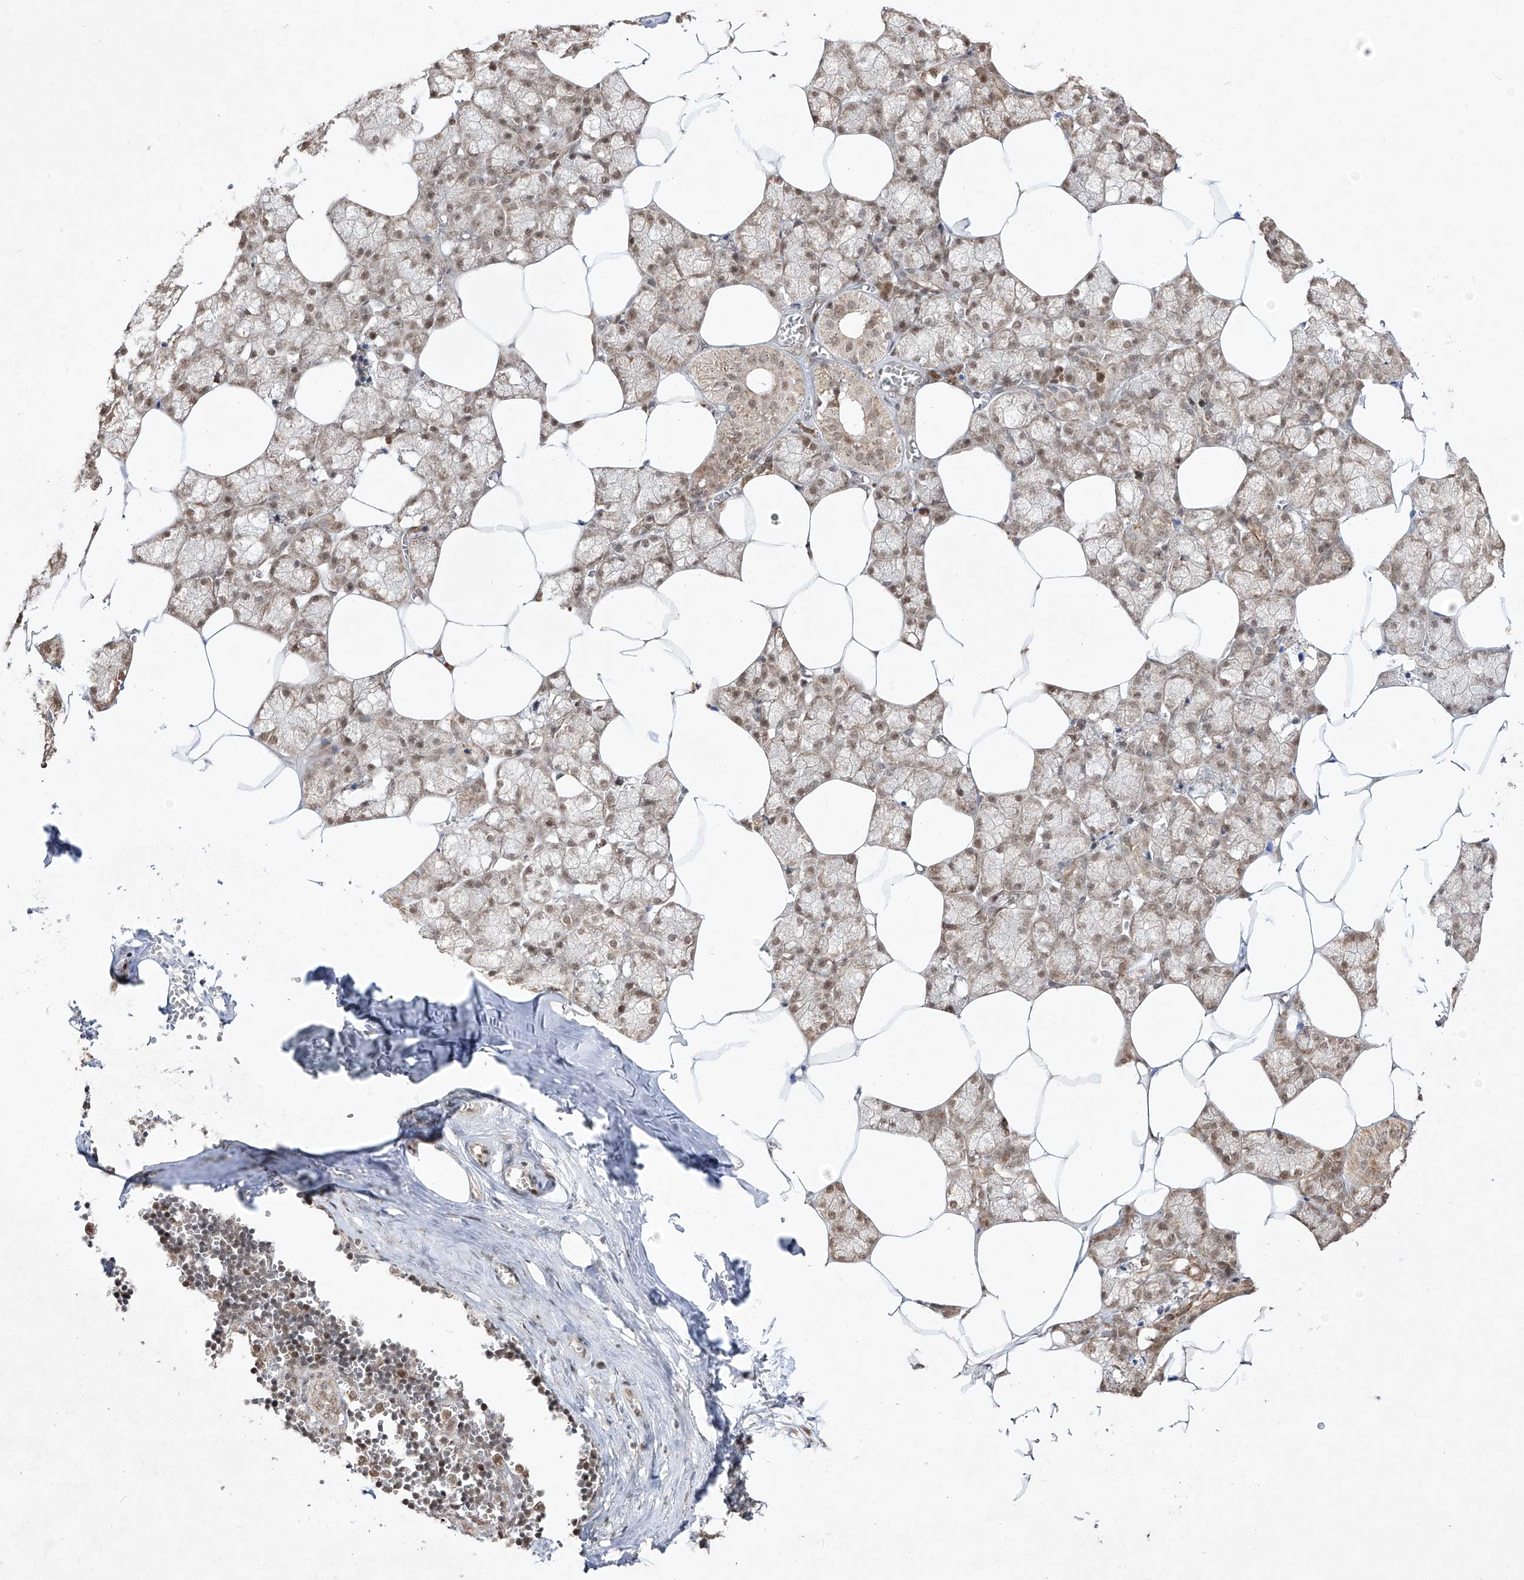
{"staining": {"intensity": "moderate", "quantity": "25%-75%", "location": "cytoplasmic/membranous,nuclear"}, "tissue": "salivary gland", "cell_type": "Glandular cells", "image_type": "normal", "snomed": [{"axis": "morphology", "description": "Normal tissue, NOS"}, {"axis": "topography", "description": "Salivary gland"}], "caption": "The histopathology image demonstrates a brown stain indicating the presence of a protein in the cytoplasmic/membranous,nuclear of glandular cells in salivary gland. (Brightfield microscopy of DAB IHC at high magnification).", "gene": "SNRNP27", "patient": {"sex": "male", "age": 62}}